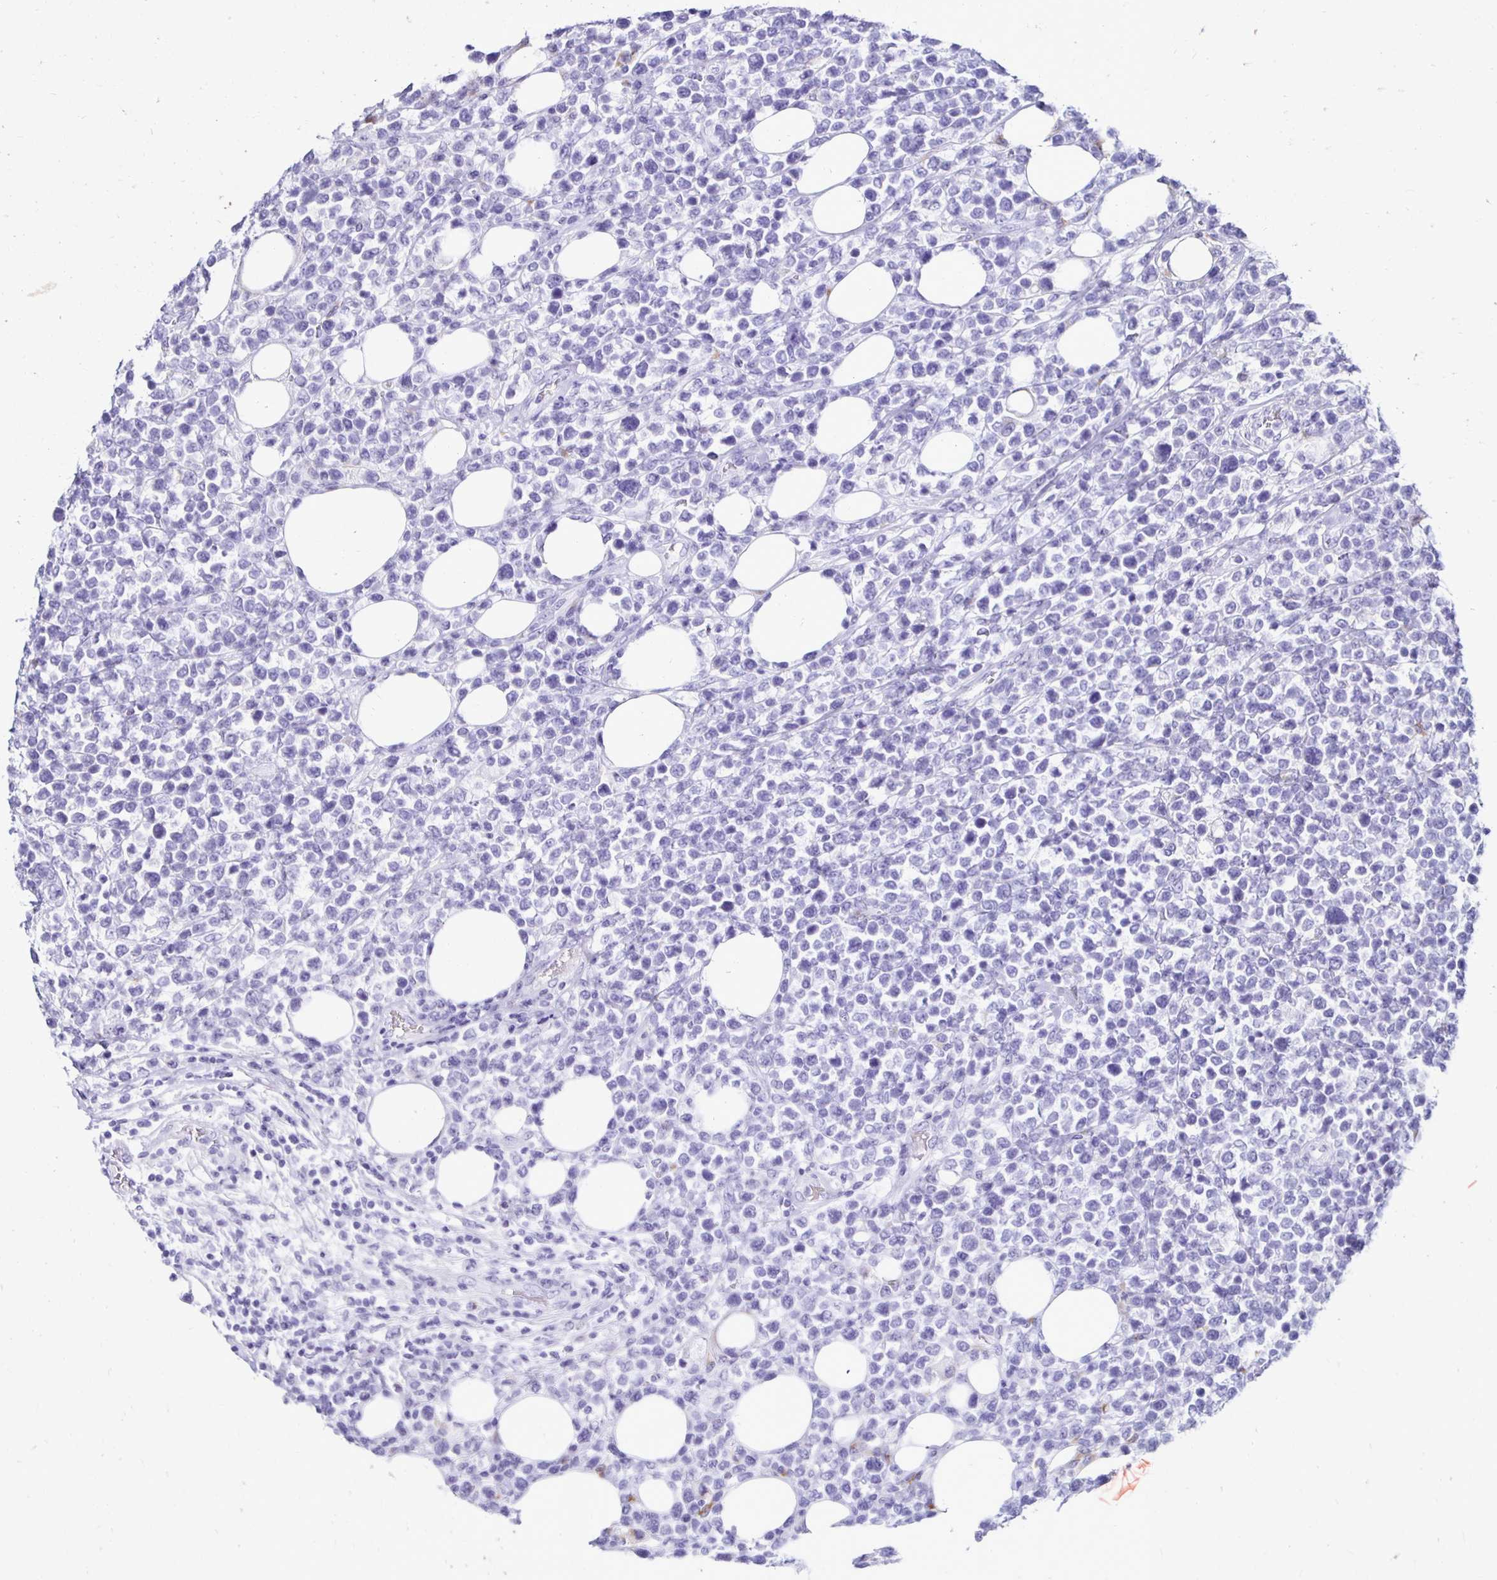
{"staining": {"intensity": "negative", "quantity": "none", "location": "none"}, "tissue": "lymphoma", "cell_type": "Tumor cells", "image_type": "cancer", "snomed": [{"axis": "morphology", "description": "Malignant lymphoma, non-Hodgkin's type, Low grade"}, {"axis": "topography", "description": "Lymph node"}], "caption": "This is an immunohistochemistry (IHC) micrograph of malignant lymphoma, non-Hodgkin's type (low-grade). There is no expression in tumor cells.", "gene": "CST5", "patient": {"sex": "male", "age": 60}}